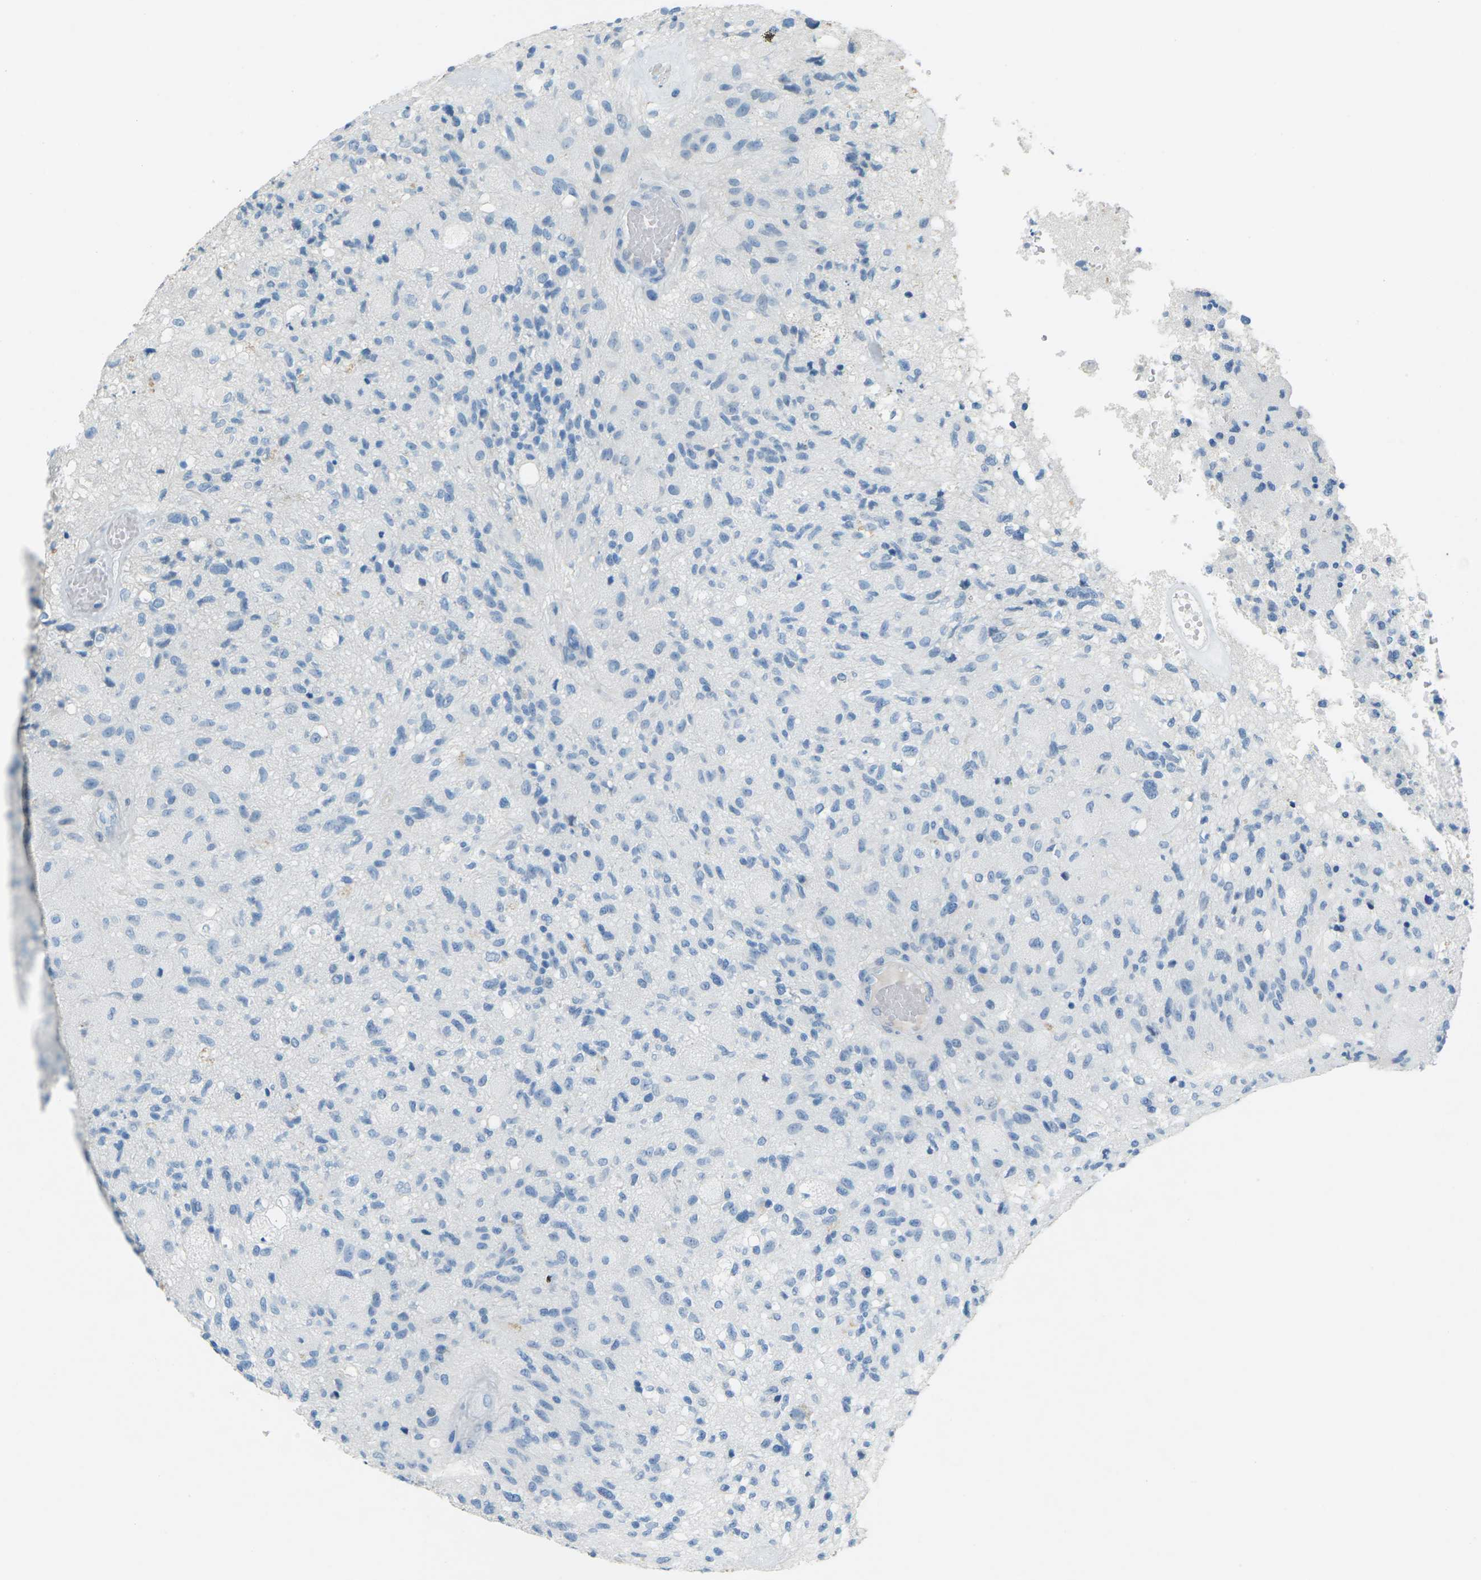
{"staining": {"intensity": "negative", "quantity": "none", "location": "none"}, "tissue": "glioma", "cell_type": "Tumor cells", "image_type": "cancer", "snomed": [{"axis": "morphology", "description": "Normal tissue, NOS"}, {"axis": "morphology", "description": "Glioma, malignant, High grade"}, {"axis": "topography", "description": "Cerebral cortex"}], "caption": "High magnification brightfield microscopy of glioma stained with DAB (brown) and counterstained with hematoxylin (blue): tumor cells show no significant staining.", "gene": "CDH16", "patient": {"sex": "male", "age": 77}}